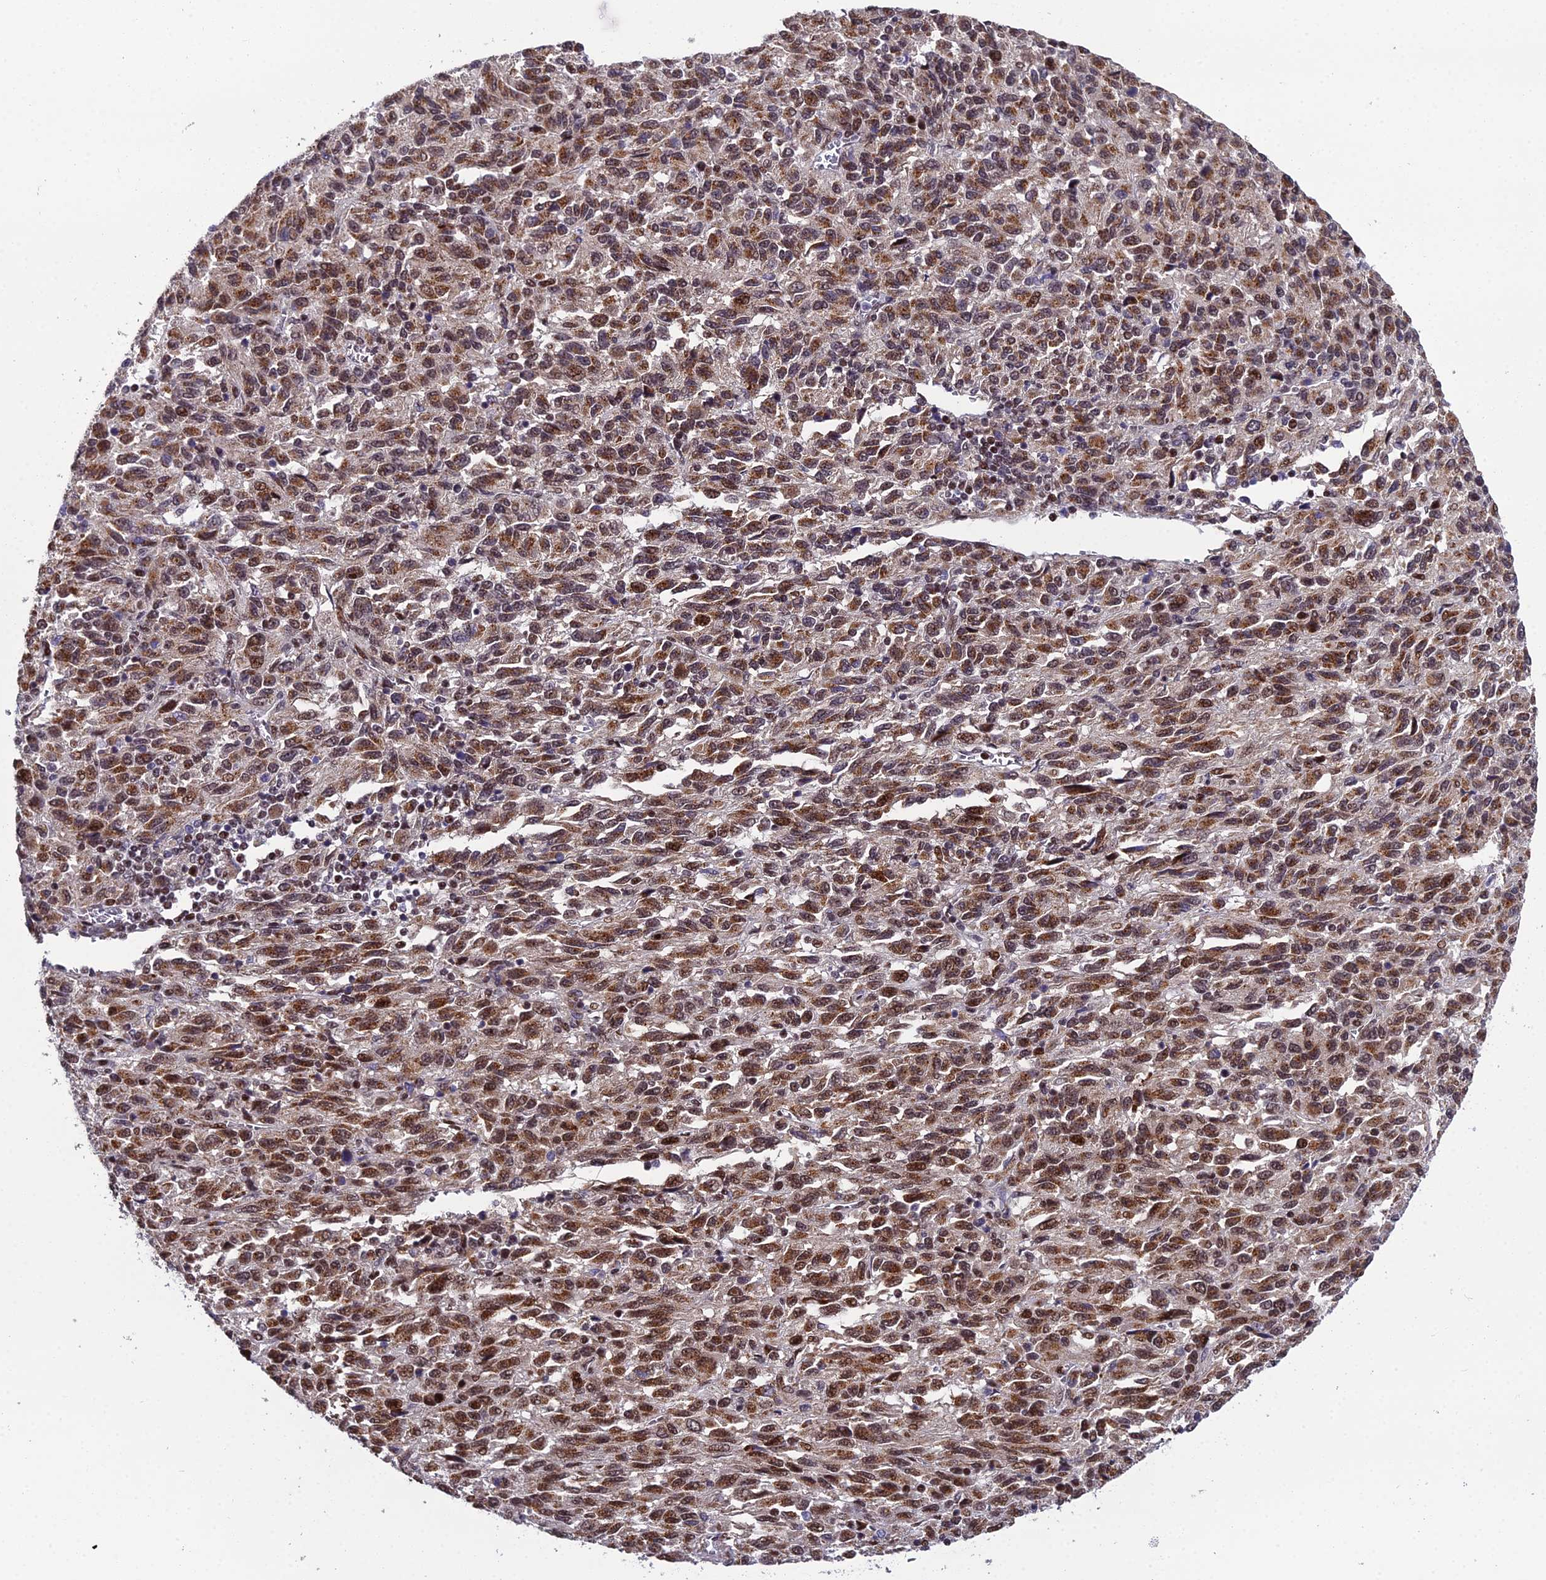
{"staining": {"intensity": "moderate", "quantity": ">75%", "location": "nuclear"}, "tissue": "melanoma", "cell_type": "Tumor cells", "image_type": "cancer", "snomed": [{"axis": "morphology", "description": "Malignant melanoma, Metastatic site"}, {"axis": "topography", "description": "Lung"}], "caption": "Immunohistochemistry (IHC) (DAB) staining of malignant melanoma (metastatic site) shows moderate nuclear protein staining in approximately >75% of tumor cells. Using DAB (3,3'-diaminobenzidine) (brown) and hematoxylin (blue) stains, captured at high magnification using brightfield microscopy.", "gene": "ARL2", "patient": {"sex": "male", "age": 64}}